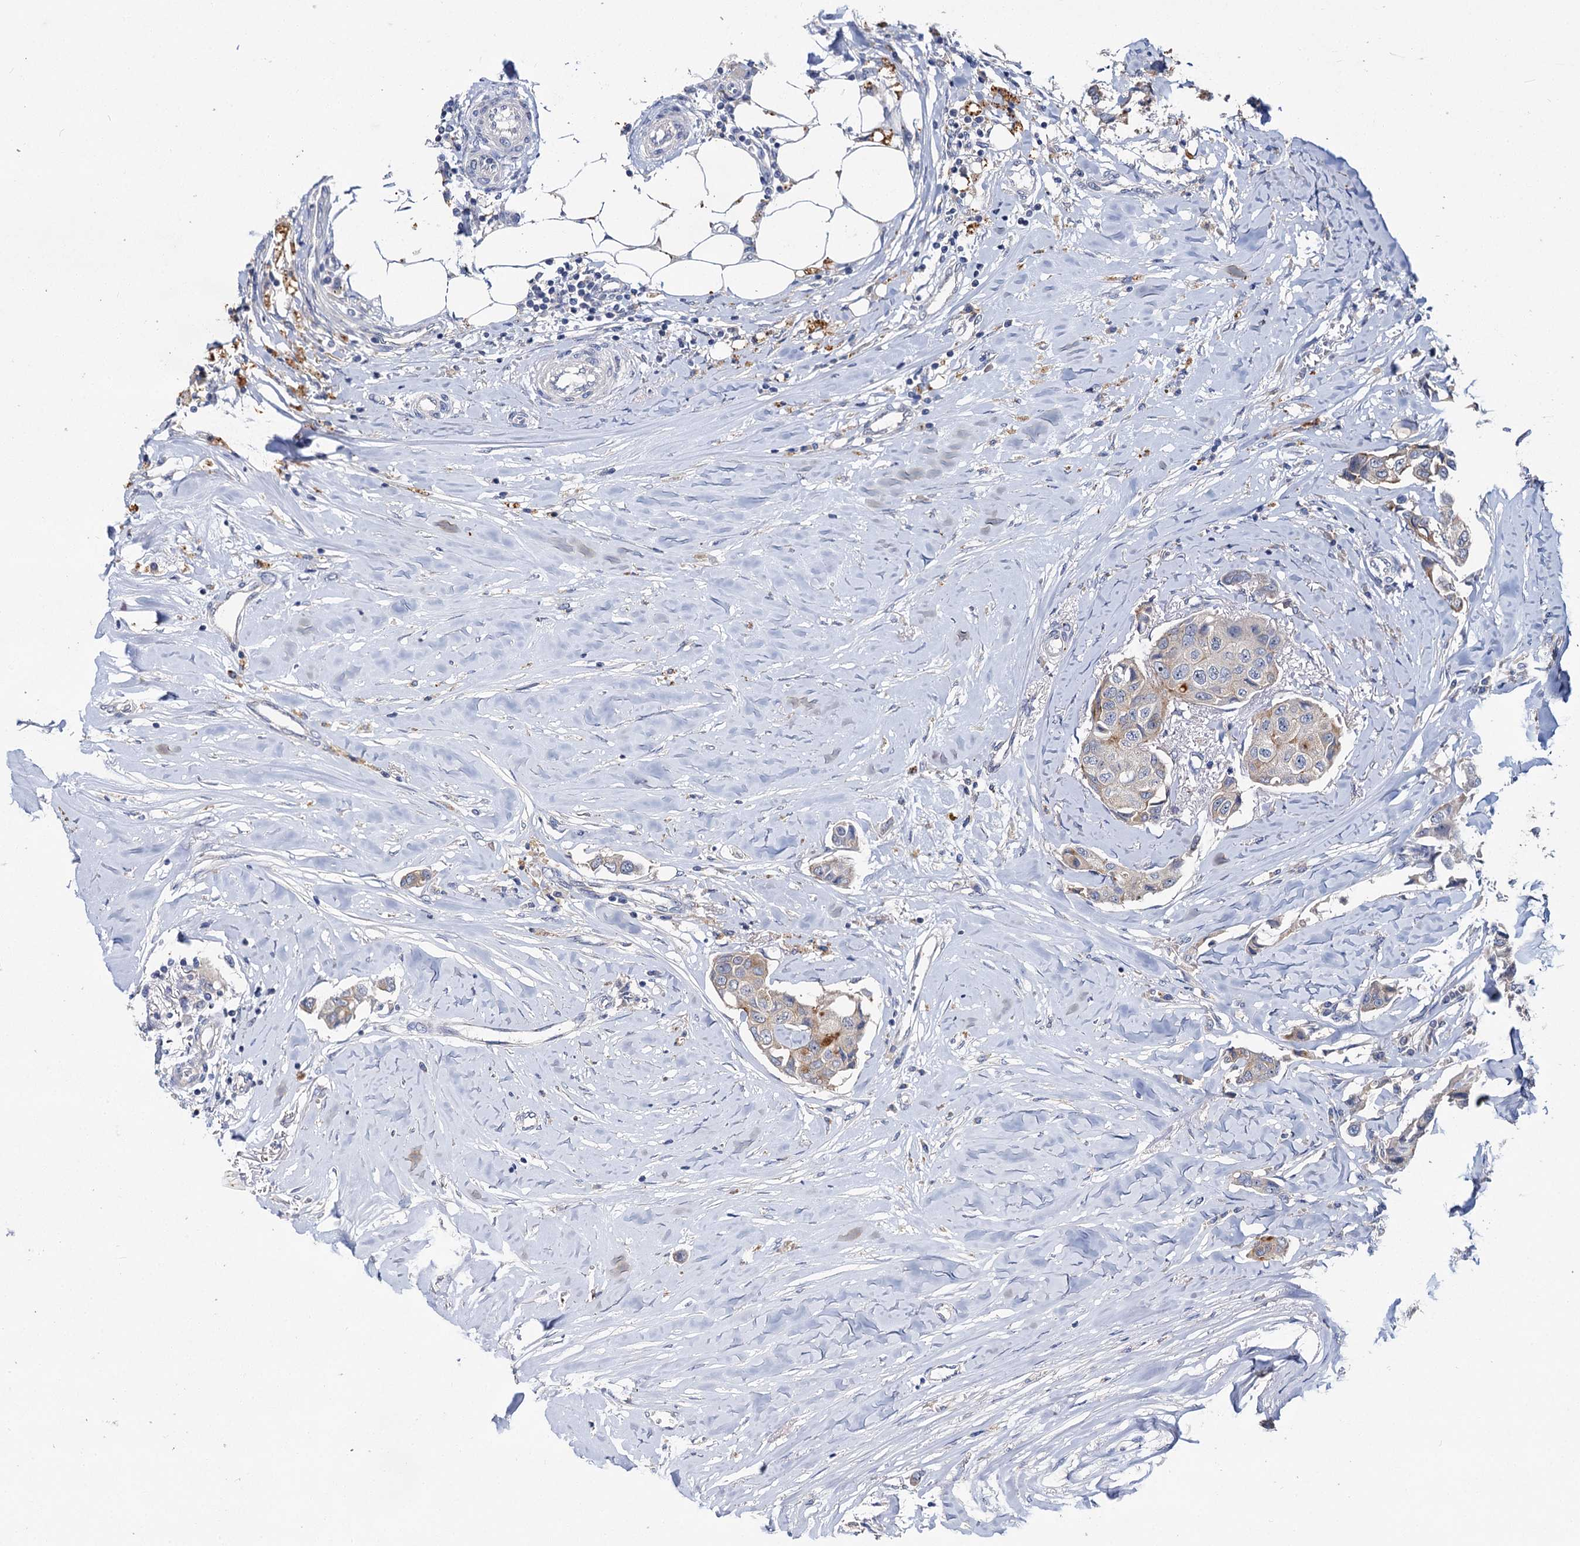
{"staining": {"intensity": "weak", "quantity": ">75%", "location": "cytoplasmic/membranous"}, "tissue": "breast cancer", "cell_type": "Tumor cells", "image_type": "cancer", "snomed": [{"axis": "morphology", "description": "Duct carcinoma"}, {"axis": "topography", "description": "Breast"}], "caption": "This micrograph demonstrates immunohistochemistry (IHC) staining of human breast cancer, with low weak cytoplasmic/membranous expression in about >75% of tumor cells.", "gene": "ATP9A", "patient": {"sex": "female", "age": 80}}